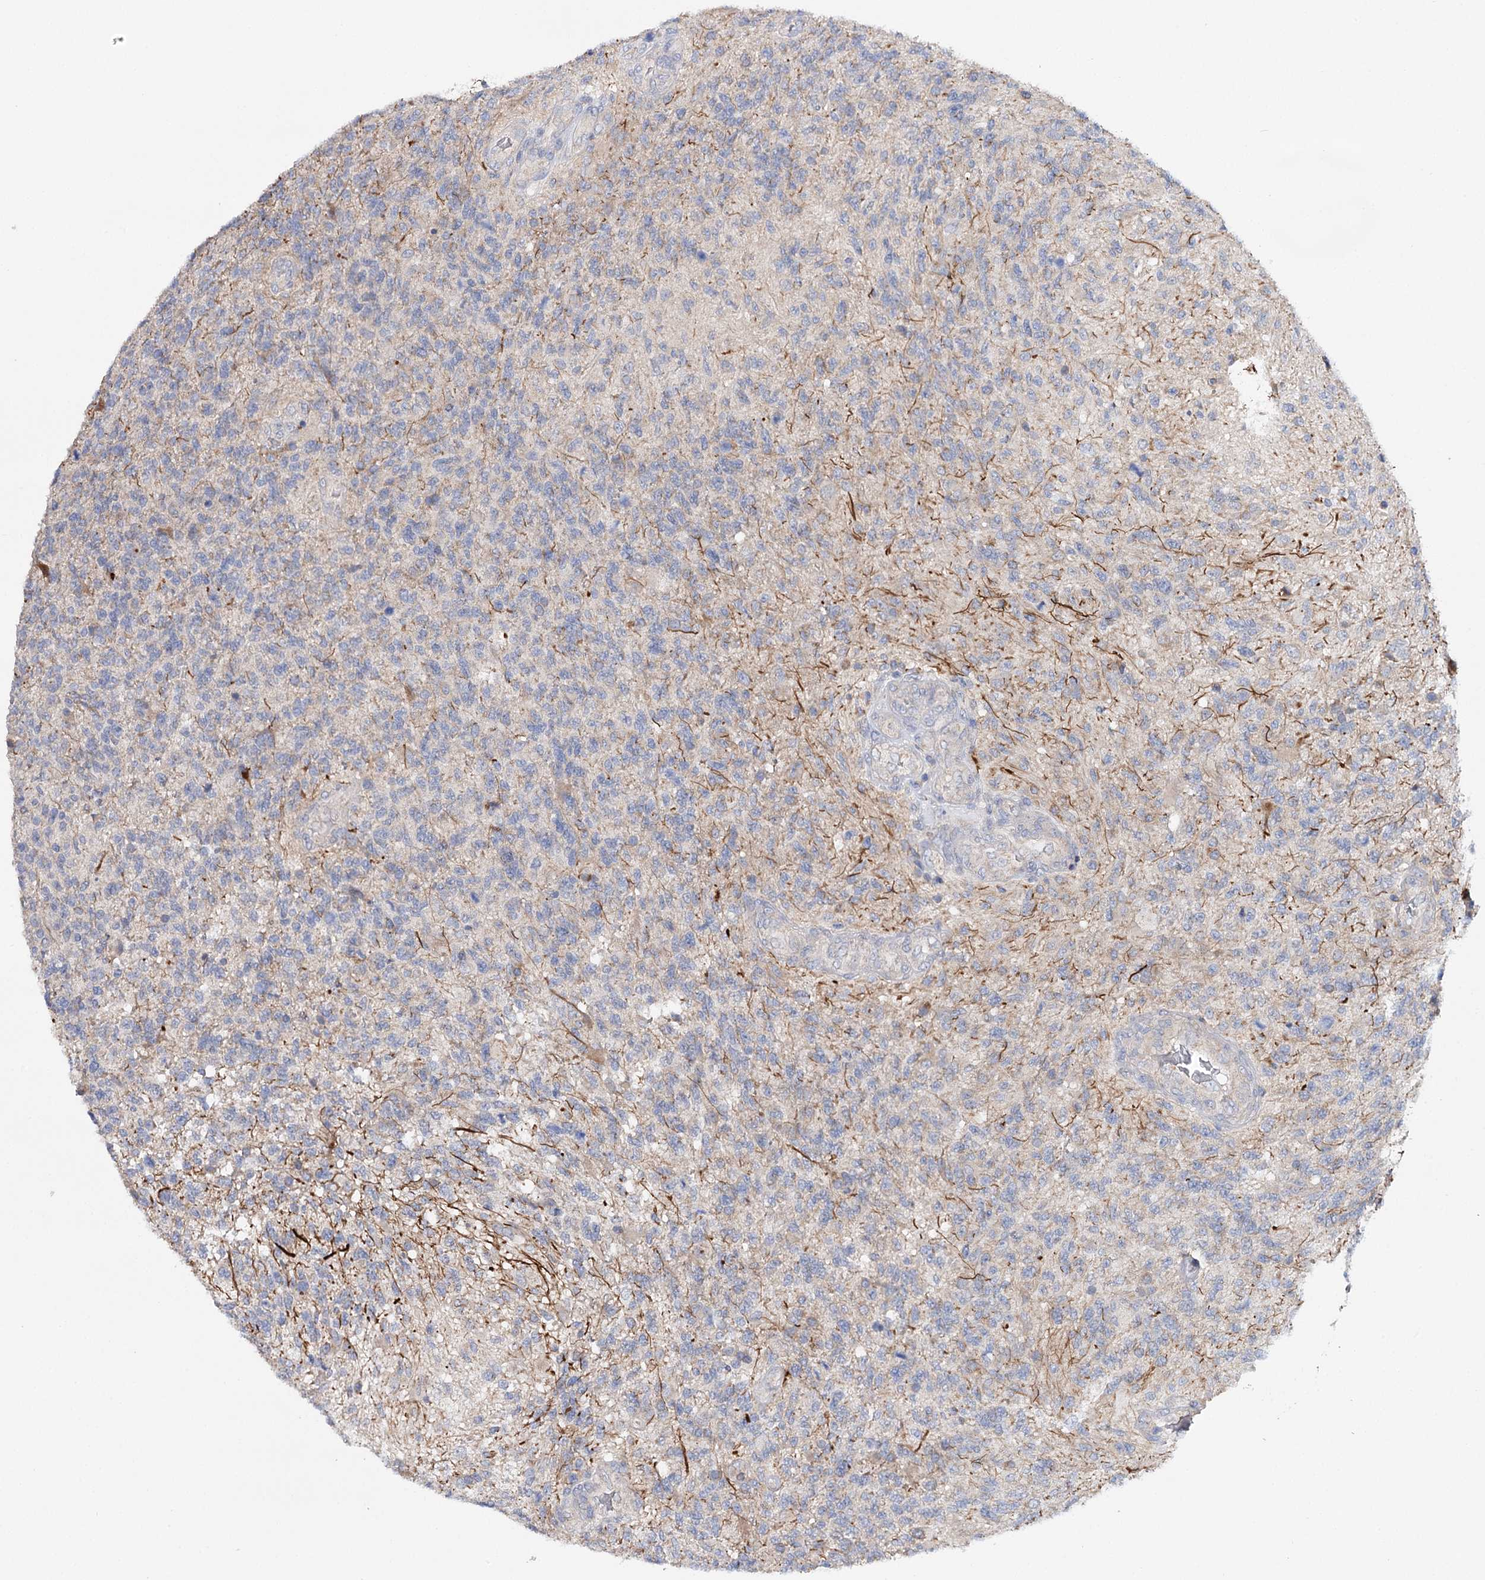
{"staining": {"intensity": "negative", "quantity": "none", "location": "none"}, "tissue": "glioma", "cell_type": "Tumor cells", "image_type": "cancer", "snomed": [{"axis": "morphology", "description": "Glioma, malignant, High grade"}, {"axis": "topography", "description": "Brain"}], "caption": "A micrograph of human high-grade glioma (malignant) is negative for staining in tumor cells.", "gene": "CFAP46", "patient": {"sex": "male", "age": 56}}